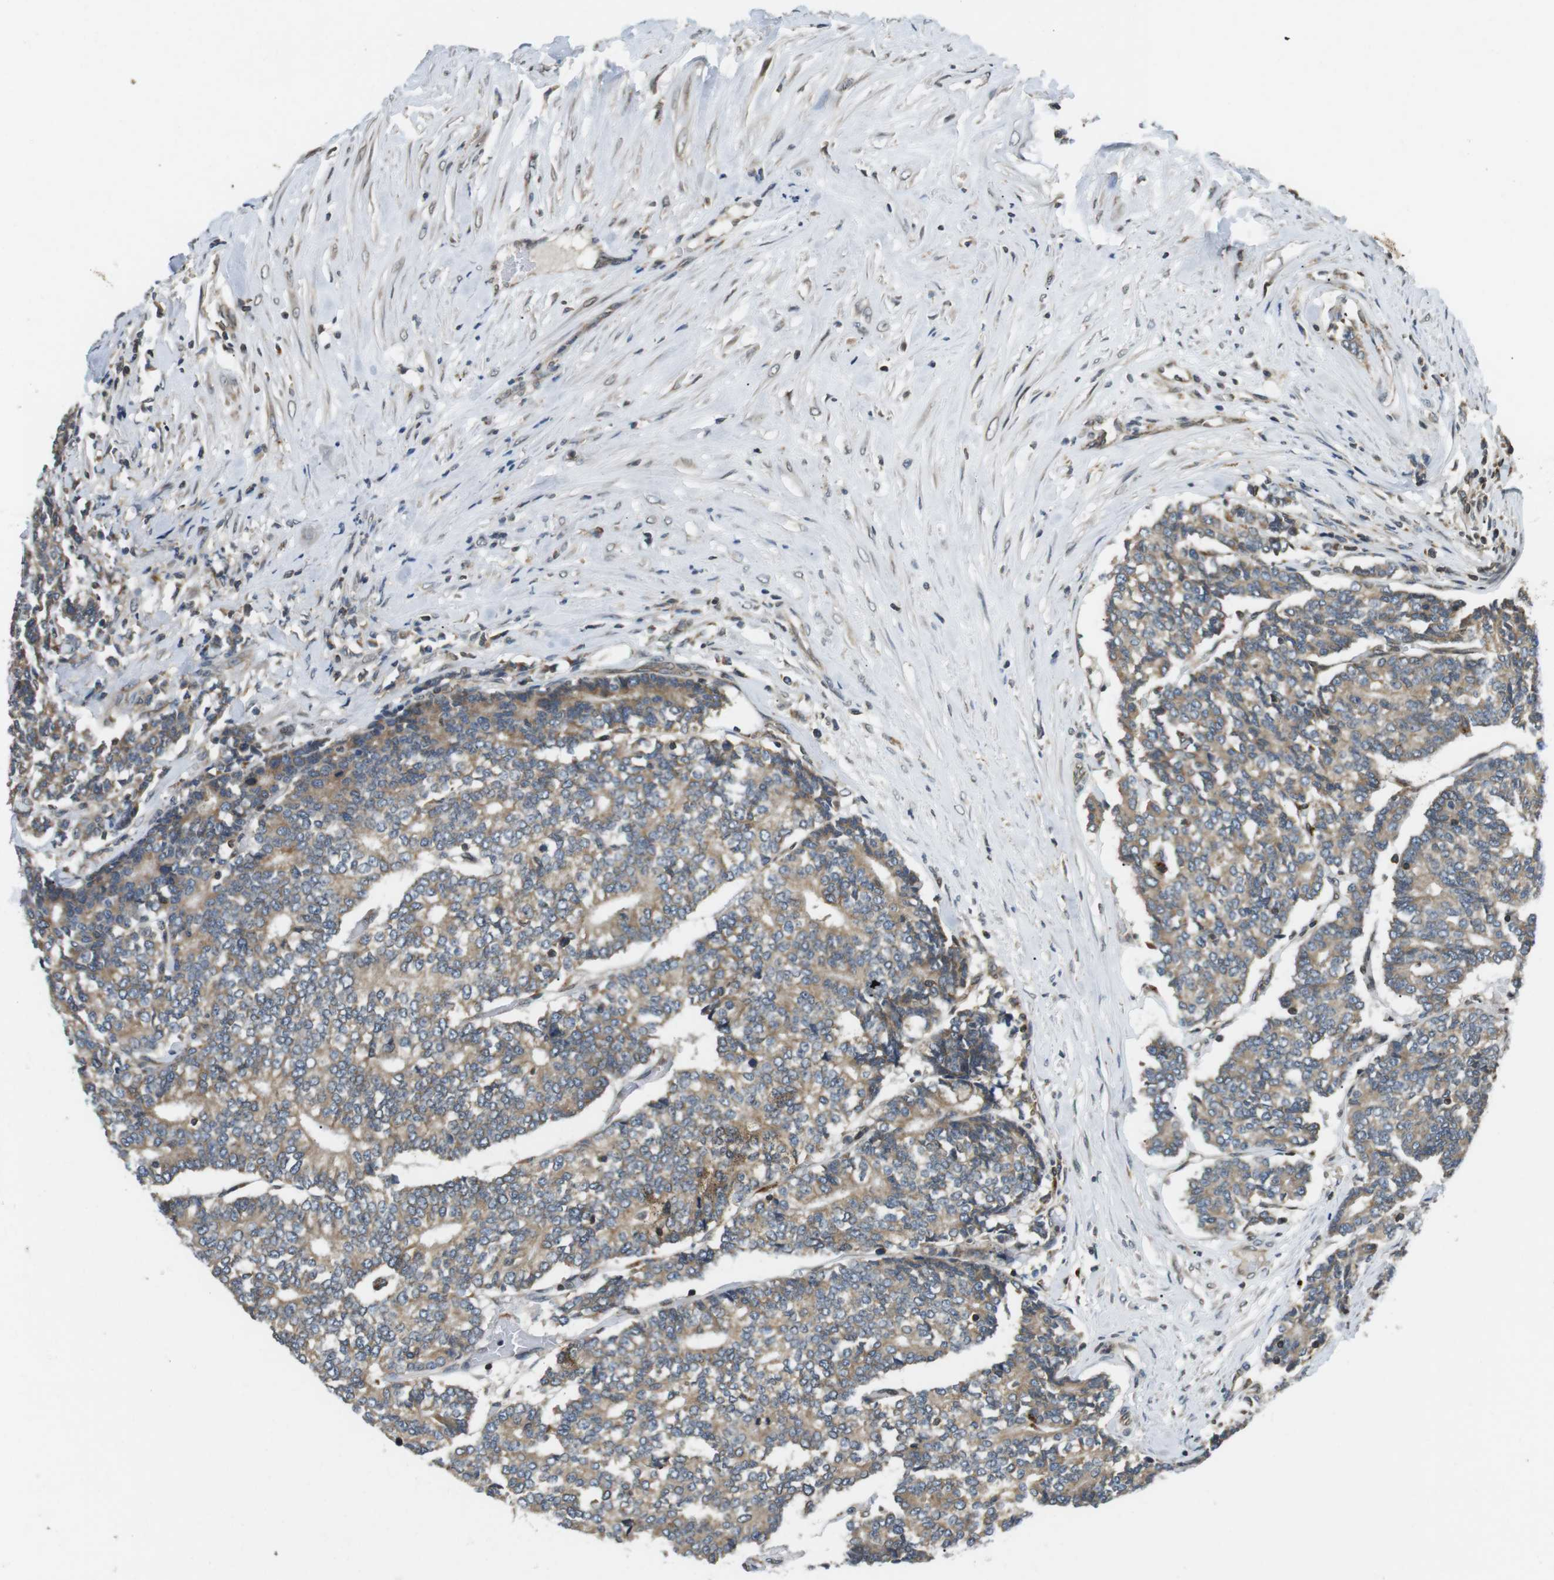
{"staining": {"intensity": "moderate", "quantity": ">75%", "location": "cytoplasmic/membranous"}, "tissue": "prostate cancer", "cell_type": "Tumor cells", "image_type": "cancer", "snomed": [{"axis": "morphology", "description": "Normal tissue, NOS"}, {"axis": "morphology", "description": "Adenocarcinoma, High grade"}, {"axis": "topography", "description": "Prostate"}, {"axis": "topography", "description": "Seminal veicle"}], "caption": "Tumor cells display moderate cytoplasmic/membranous expression in approximately >75% of cells in prostate cancer.", "gene": "TMX4", "patient": {"sex": "male", "age": 55}}